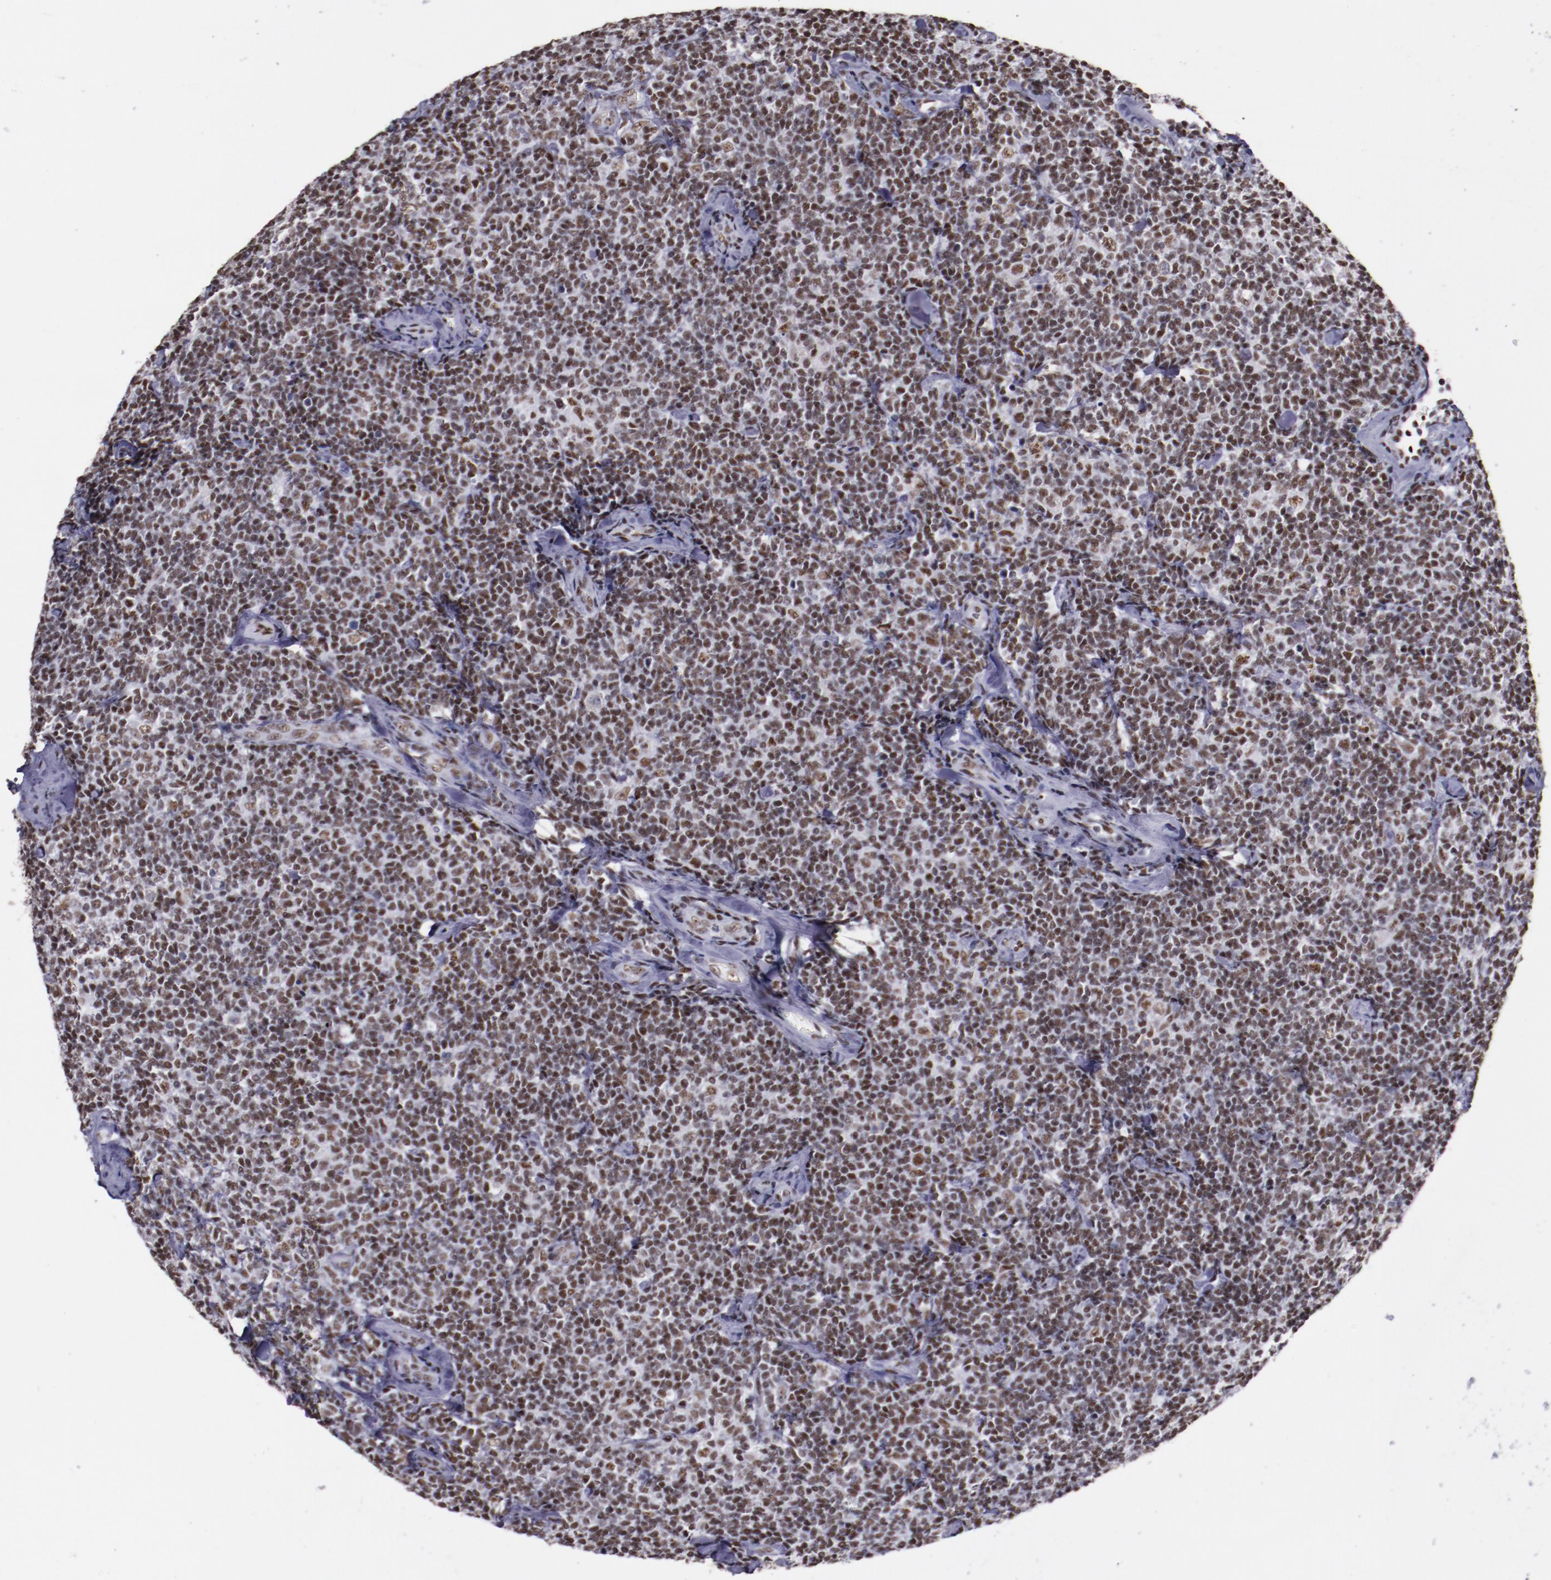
{"staining": {"intensity": "moderate", "quantity": ">75%", "location": "nuclear"}, "tissue": "lymphoma", "cell_type": "Tumor cells", "image_type": "cancer", "snomed": [{"axis": "morphology", "description": "Malignant lymphoma, non-Hodgkin's type, Low grade"}, {"axis": "topography", "description": "Lymph node"}], "caption": "A micrograph showing moderate nuclear positivity in approximately >75% of tumor cells in lymphoma, as visualized by brown immunohistochemical staining.", "gene": "PPP4R3A", "patient": {"sex": "female", "age": 56}}